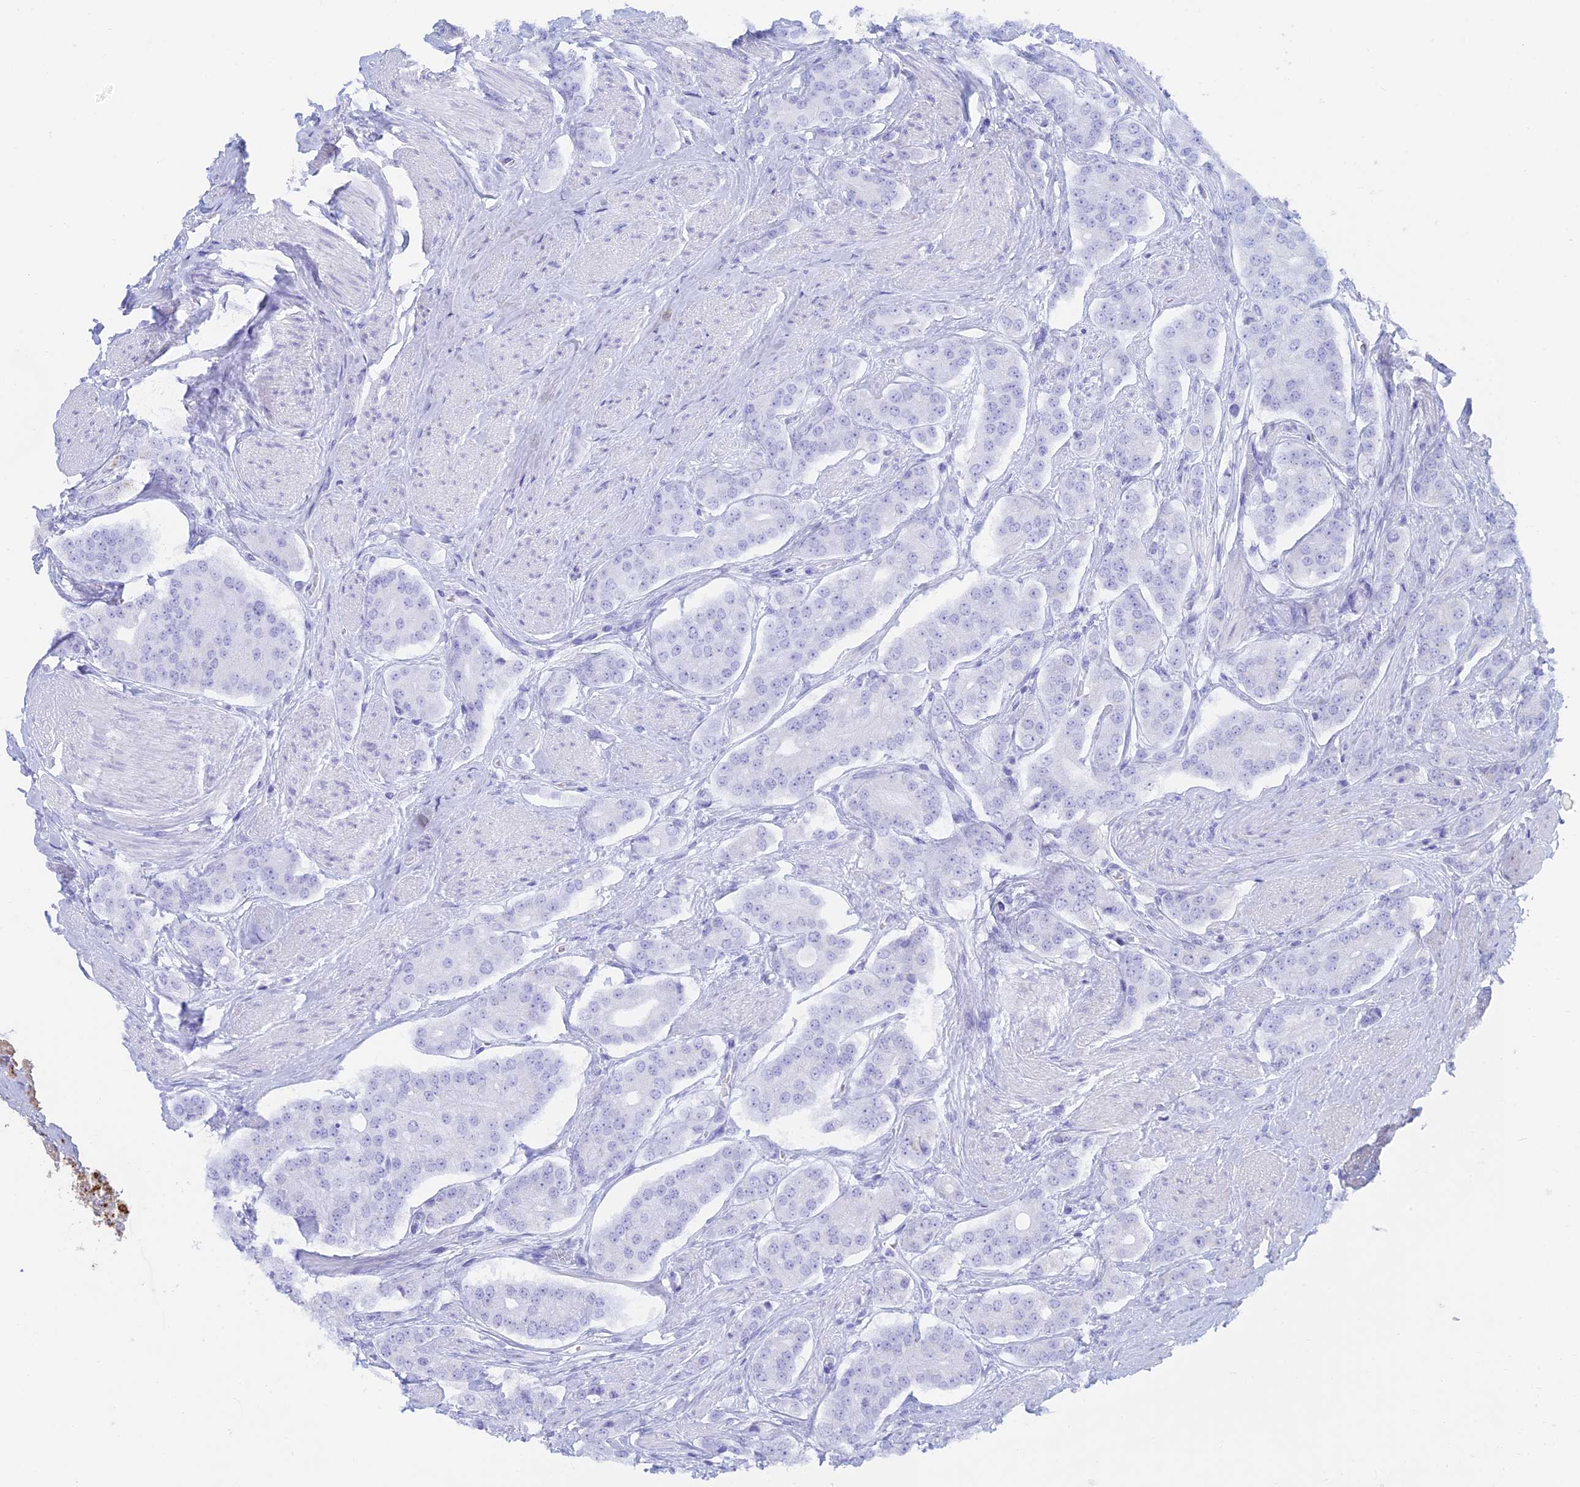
{"staining": {"intensity": "strong", "quantity": "25%-75%", "location": "cytoplasmic/membranous"}, "tissue": "prostate cancer", "cell_type": "Tumor cells", "image_type": "cancer", "snomed": [{"axis": "morphology", "description": "Adenocarcinoma, High grade"}, {"axis": "topography", "description": "Prostate"}], "caption": "Adenocarcinoma (high-grade) (prostate) stained with a brown dye demonstrates strong cytoplasmic/membranous positive staining in approximately 25%-75% of tumor cells.", "gene": "HS2ST1", "patient": {"sex": "male", "age": 71}}